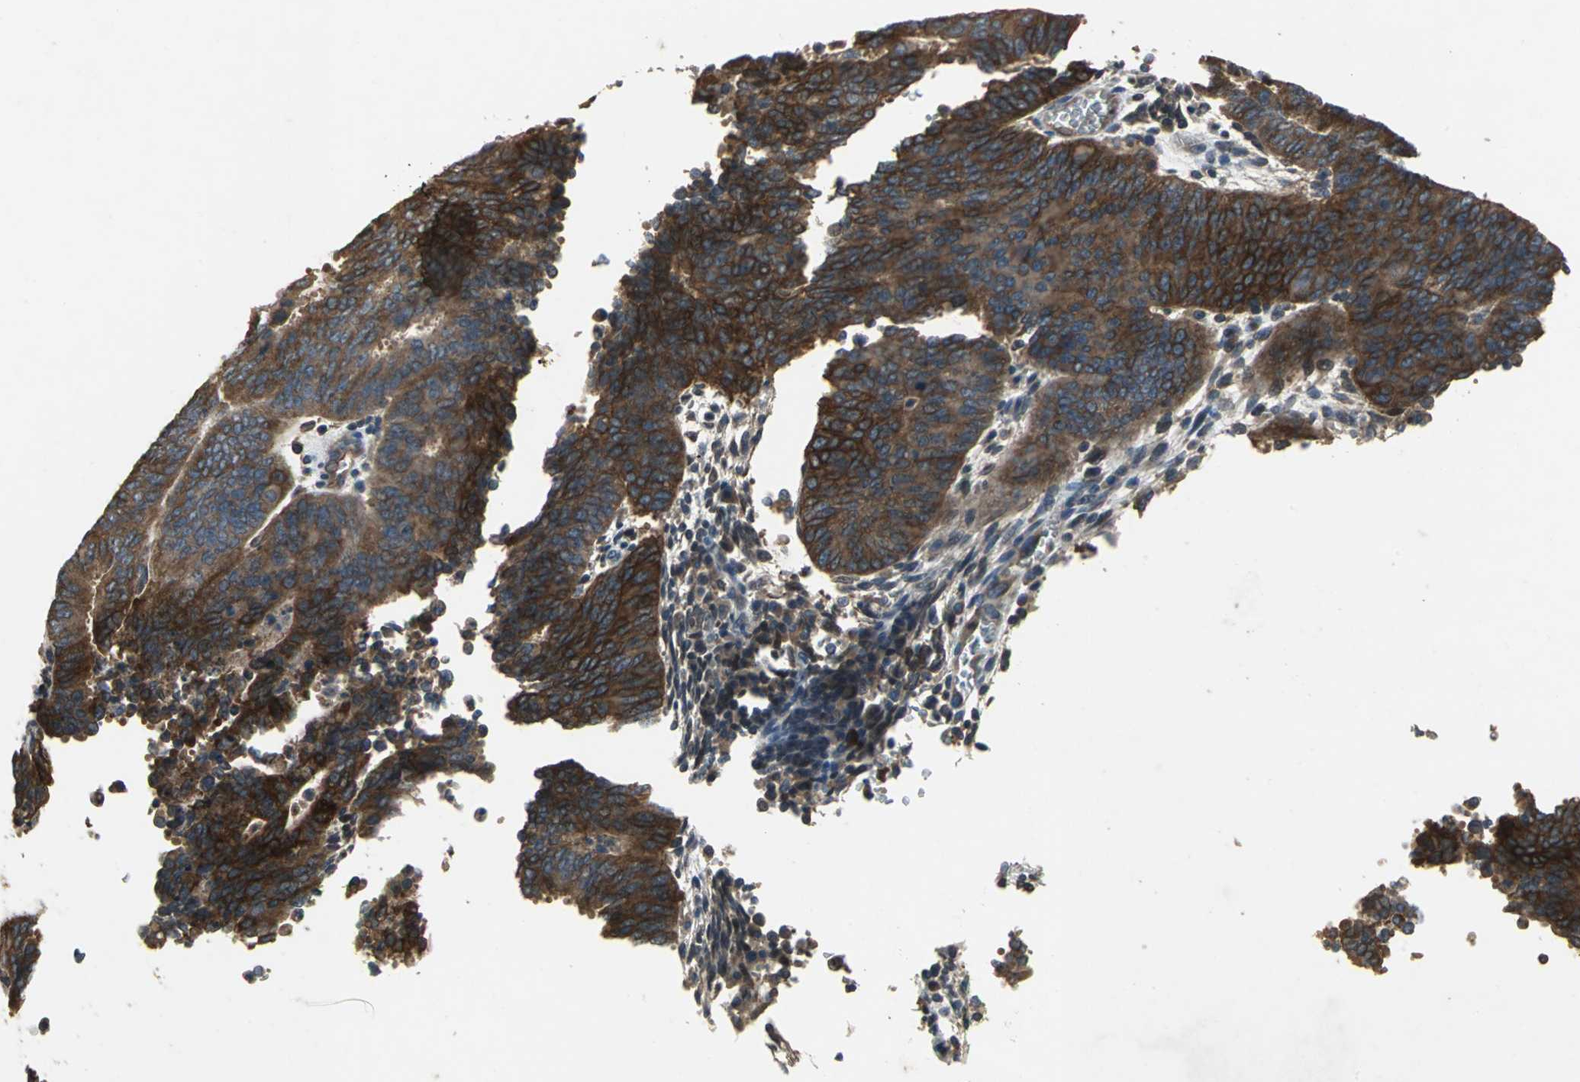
{"staining": {"intensity": "strong", "quantity": ">75%", "location": "cytoplasmic/membranous"}, "tissue": "cervical cancer", "cell_type": "Tumor cells", "image_type": "cancer", "snomed": [{"axis": "morphology", "description": "Adenocarcinoma, NOS"}, {"axis": "topography", "description": "Cervix"}], "caption": "Protein expression analysis of human cervical adenocarcinoma reveals strong cytoplasmic/membranous expression in about >75% of tumor cells.", "gene": "MET", "patient": {"sex": "female", "age": 44}}